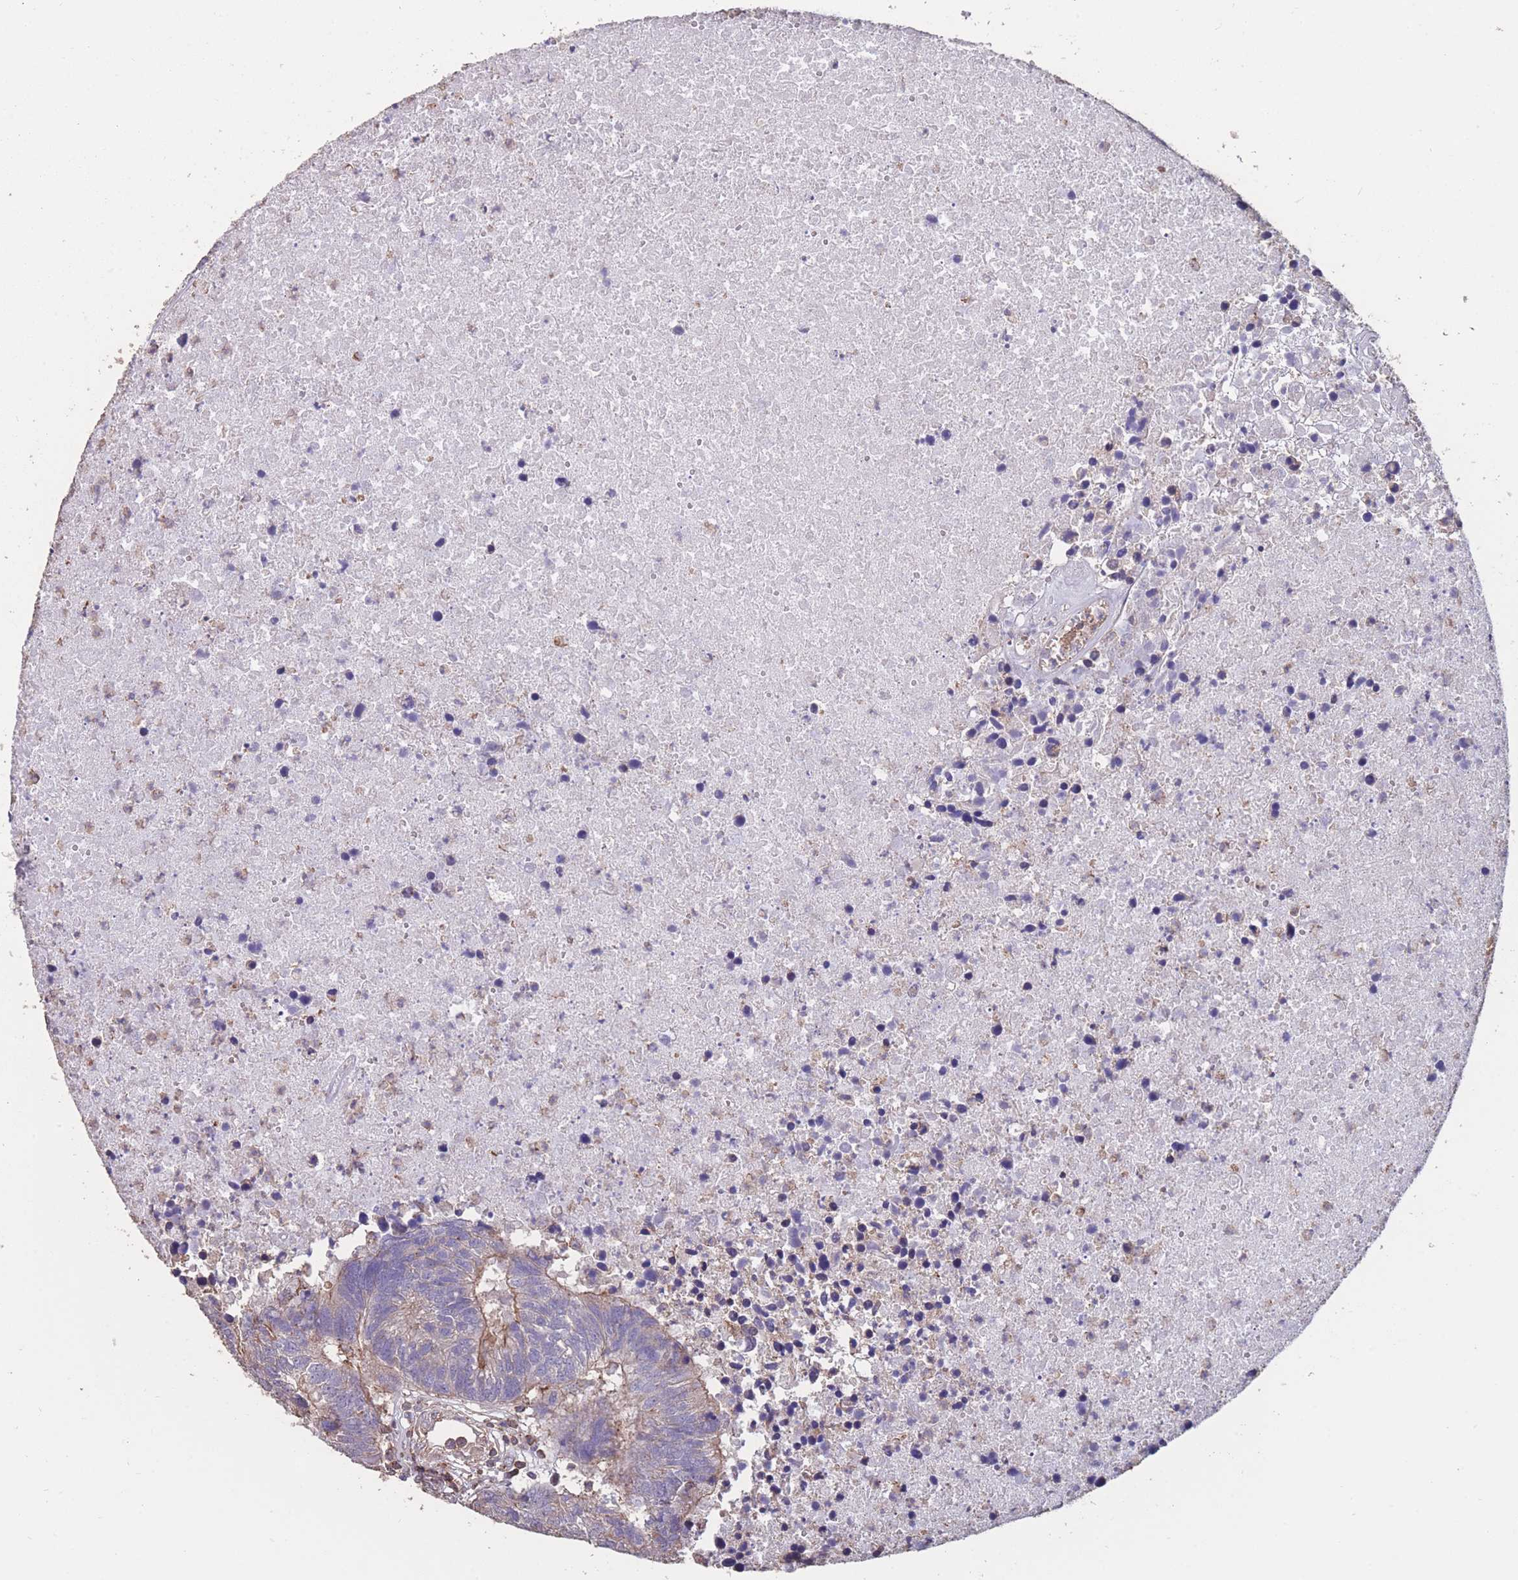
{"staining": {"intensity": "weak", "quantity": "<25%", "location": "cytoplasmic/membranous"}, "tissue": "colorectal cancer", "cell_type": "Tumor cells", "image_type": "cancer", "snomed": [{"axis": "morphology", "description": "Adenocarcinoma, NOS"}, {"axis": "topography", "description": "Colon"}], "caption": "DAB (3,3'-diaminobenzidine) immunohistochemical staining of human colorectal cancer (adenocarcinoma) shows no significant expression in tumor cells.", "gene": "NUDT21", "patient": {"sex": "female", "age": 48}}